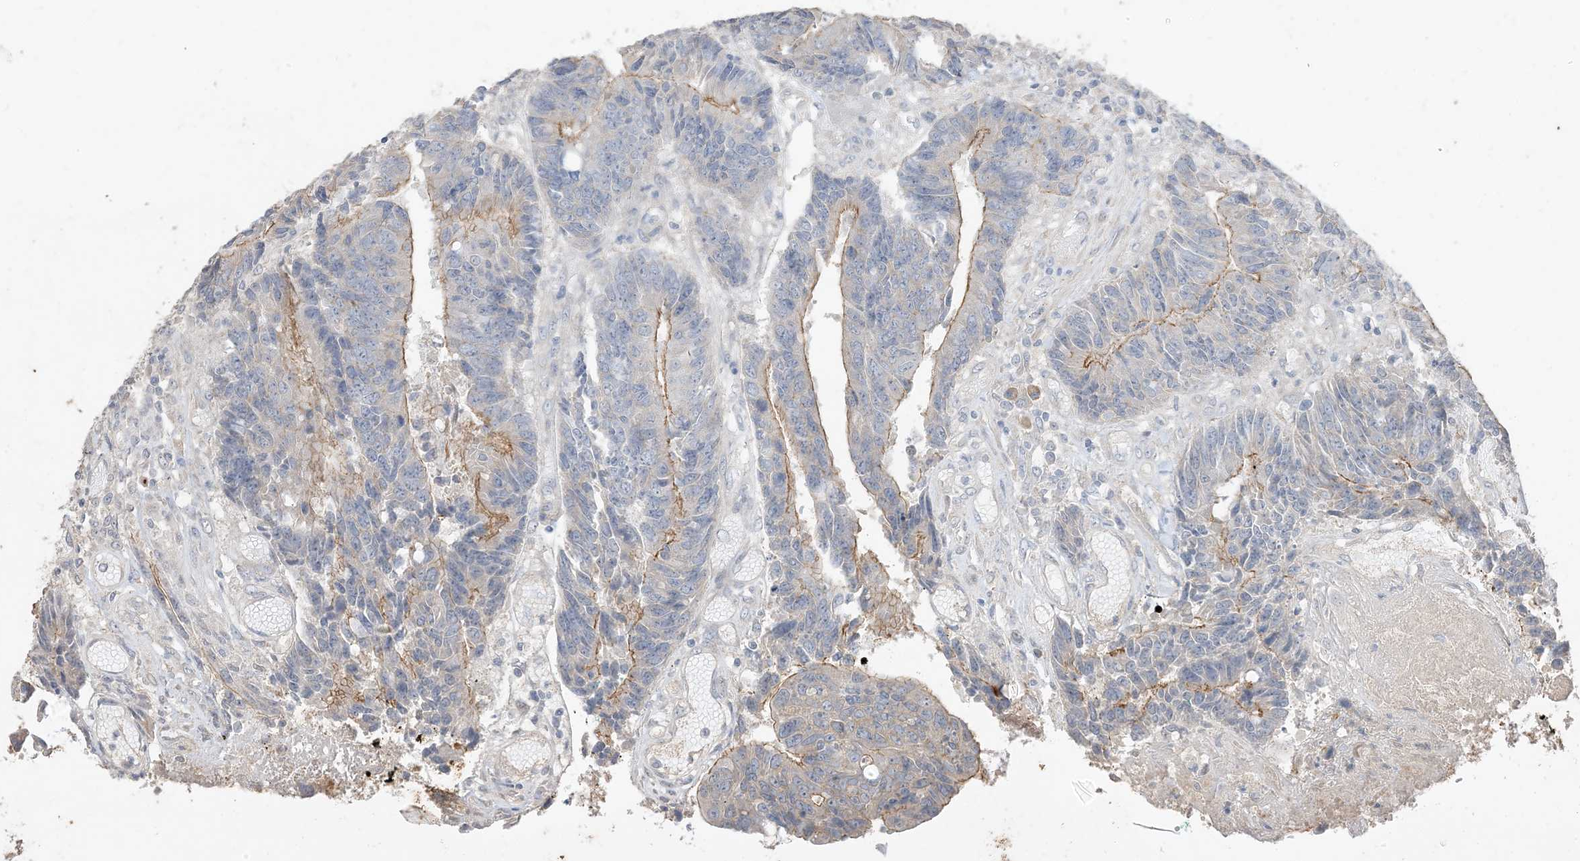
{"staining": {"intensity": "moderate", "quantity": "25%-75%", "location": "cytoplasmic/membranous"}, "tissue": "colorectal cancer", "cell_type": "Tumor cells", "image_type": "cancer", "snomed": [{"axis": "morphology", "description": "Adenocarcinoma, NOS"}, {"axis": "topography", "description": "Rectum"}], "caption": "A high-resolution micrograph shows IHC staining of colorectal cancer, which exhibits moderate cytoplasmic/membranous staining in about 25%-75% of tumor cells. (Brightfield microscopy of DAB IHC at high magnification).", "gene": "RNF175", "patient": {"sex": "male", "age": 84}}